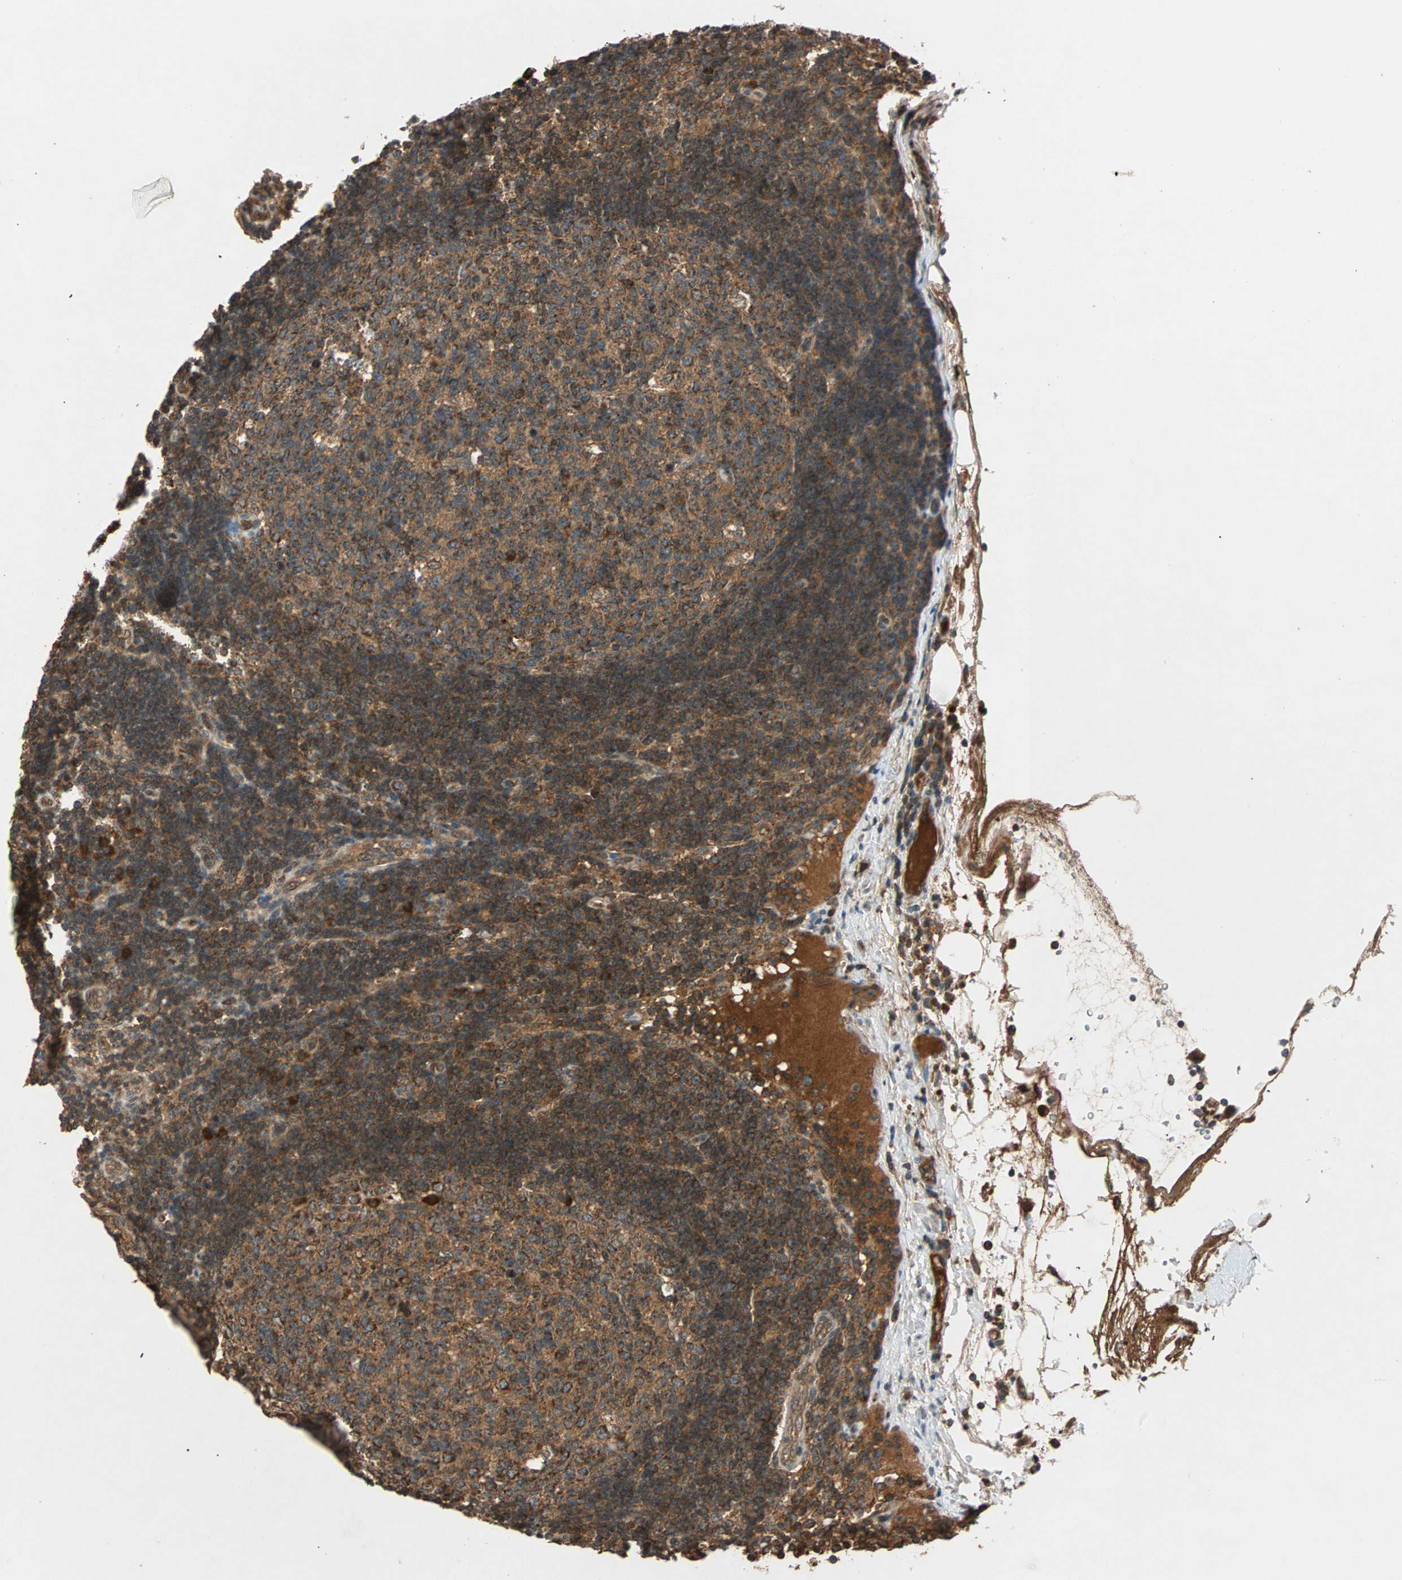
{"staining": {"intensity": "strong", "quantity": ">75%", "location": "cytoplasmic/membranous"}, "tissue": "lymph node", "cell_type": "Germinal center cells", "image_type": "normal", "snomed": [{"axis": "morphology", "description": "Normal tissue, NOS"}, {"axis": "morphology", "description": "Squamous cell carcinoma, metastatic, NOS"}, {"axis": "topography", "description": "Lymph node"}], "caption": "Immunohistochemical staining of normal human lymph node displays >75% levels of strong cytoplasmic/membranous protein positivity in about >75% of germinal center cells. (Brightfield microscopy of DAB IHC at high magnification).", "gene": "MAPK1", "patient": {"sex": "female", "age": 53}}